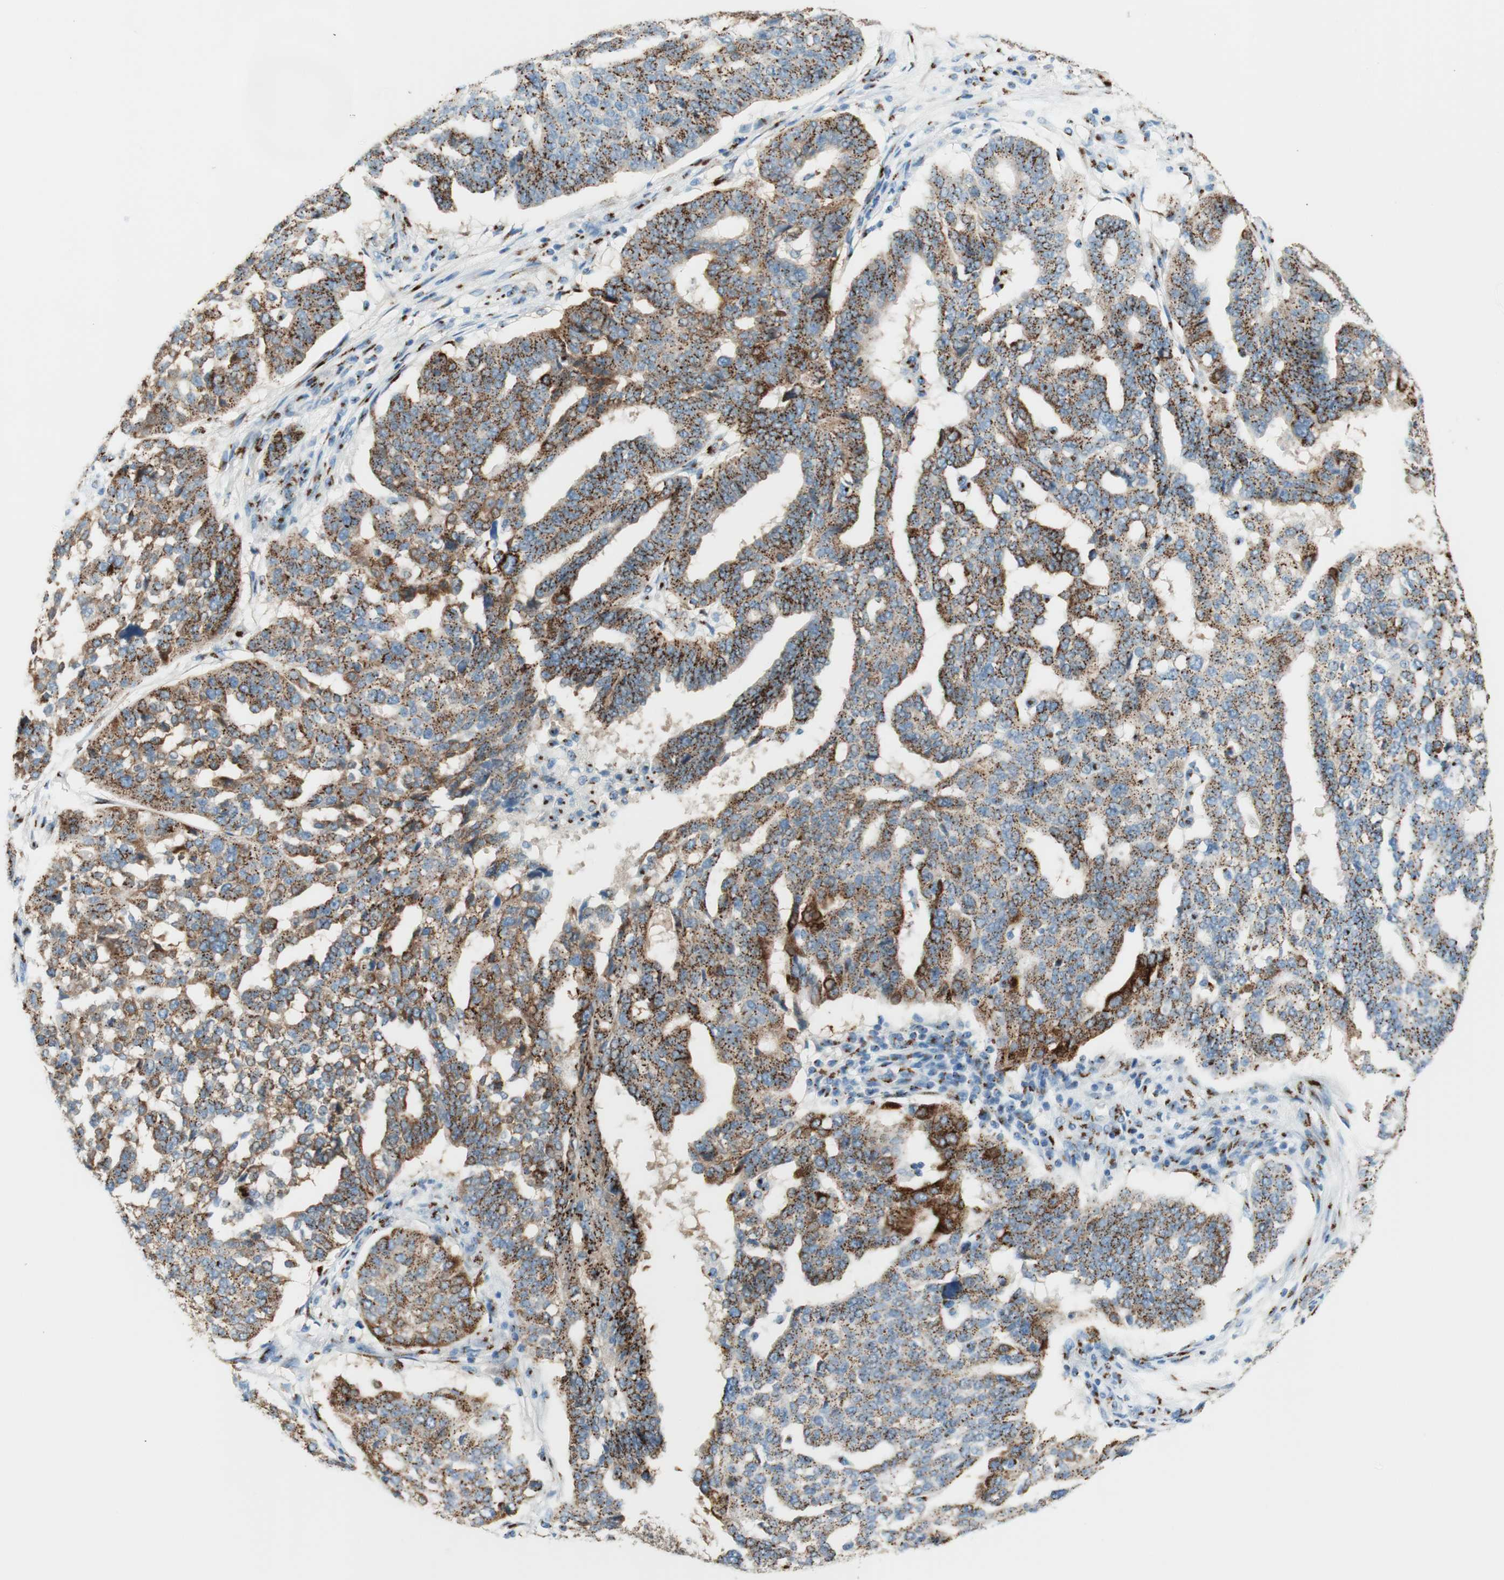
{"staining": {"intensity": "strong", "quantity": ">75%", "location": "cytoplasmic/membranous"}, "tissue": "ovarian cancer", "cell_type": "Tumor cells", "image_type": "cancer", "snomed": [{"axis": "morphology", "description": "Cystadenocarcinoma, serous, NOS"}, {"axis": "topography", "description": "Ovary"}], "caption": "This micrograph displays IHC staining of ovarian cancer, with high strong cytoplasmic/membranous positivity in about >75% of tumor cells.", "gene": "GOLGB1", "patient": {"sex": "female", "age": 59}}